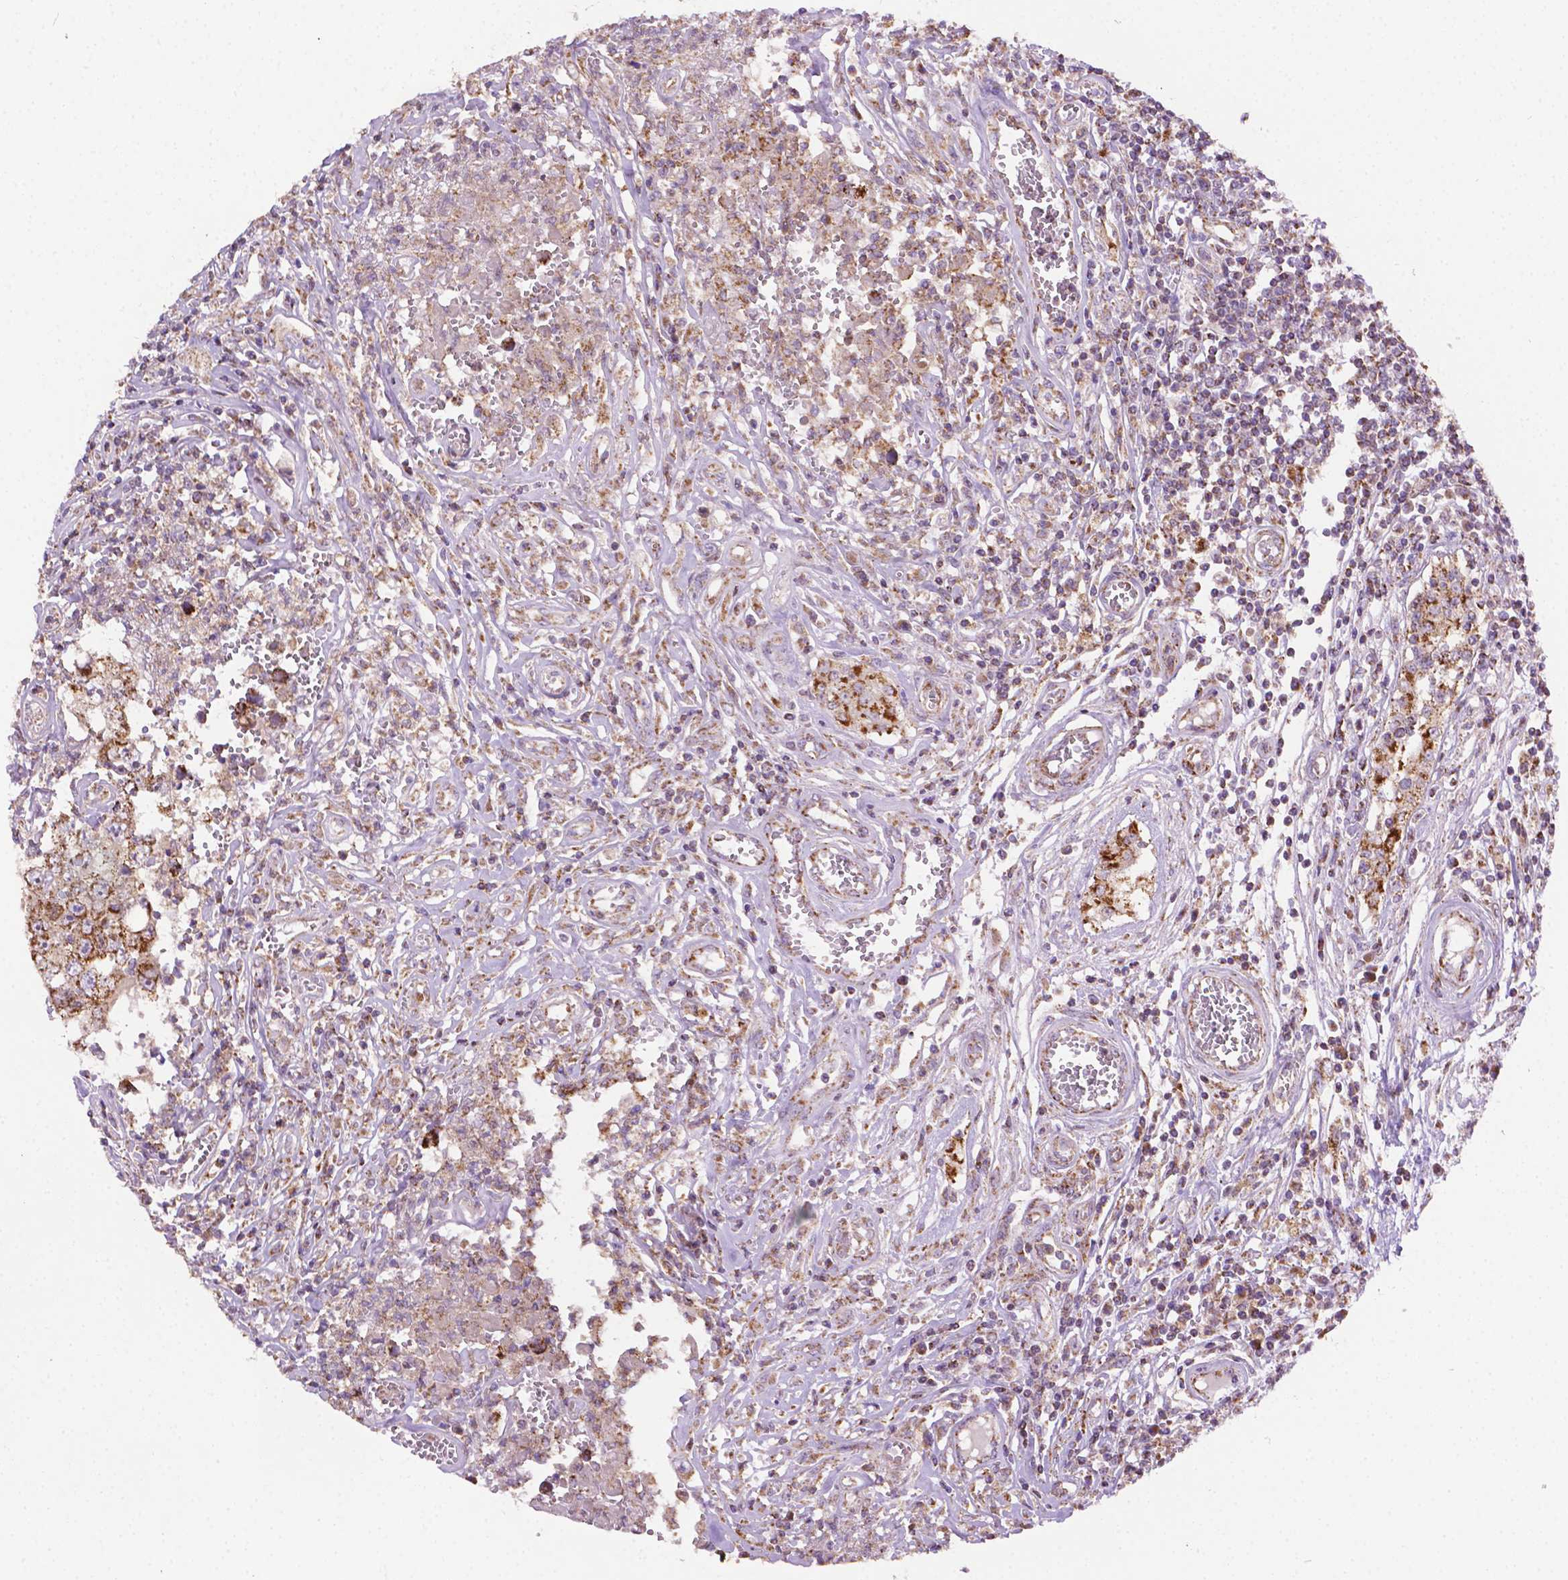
{"staining": {"intensity": "strong", "quantity": ">75%", "location": "cytoplasmic/membranous"}, "tissue": "testis cancer", "cell_type": "Tumor cells", "image_type": "cancer", "snomed": [{"axis": "morphology", "description": "Carcinoma, Embryonal, NOS"}, {"axis": "topography", "description": "Testis"}], "caption": "High-power microscopy captured an immunohistochemistry photomicrograph of testis embryonal carcinoma, revealing strong cytoplasmic/membranous staining in about >75% of tumor cells. The staining was performed using DAB, with brown indicating positive protein expression. Nuclei are stained blue with hematoxylin.", "gene": "ILVBL", "patient": {"sex": "male", "age": 36}}